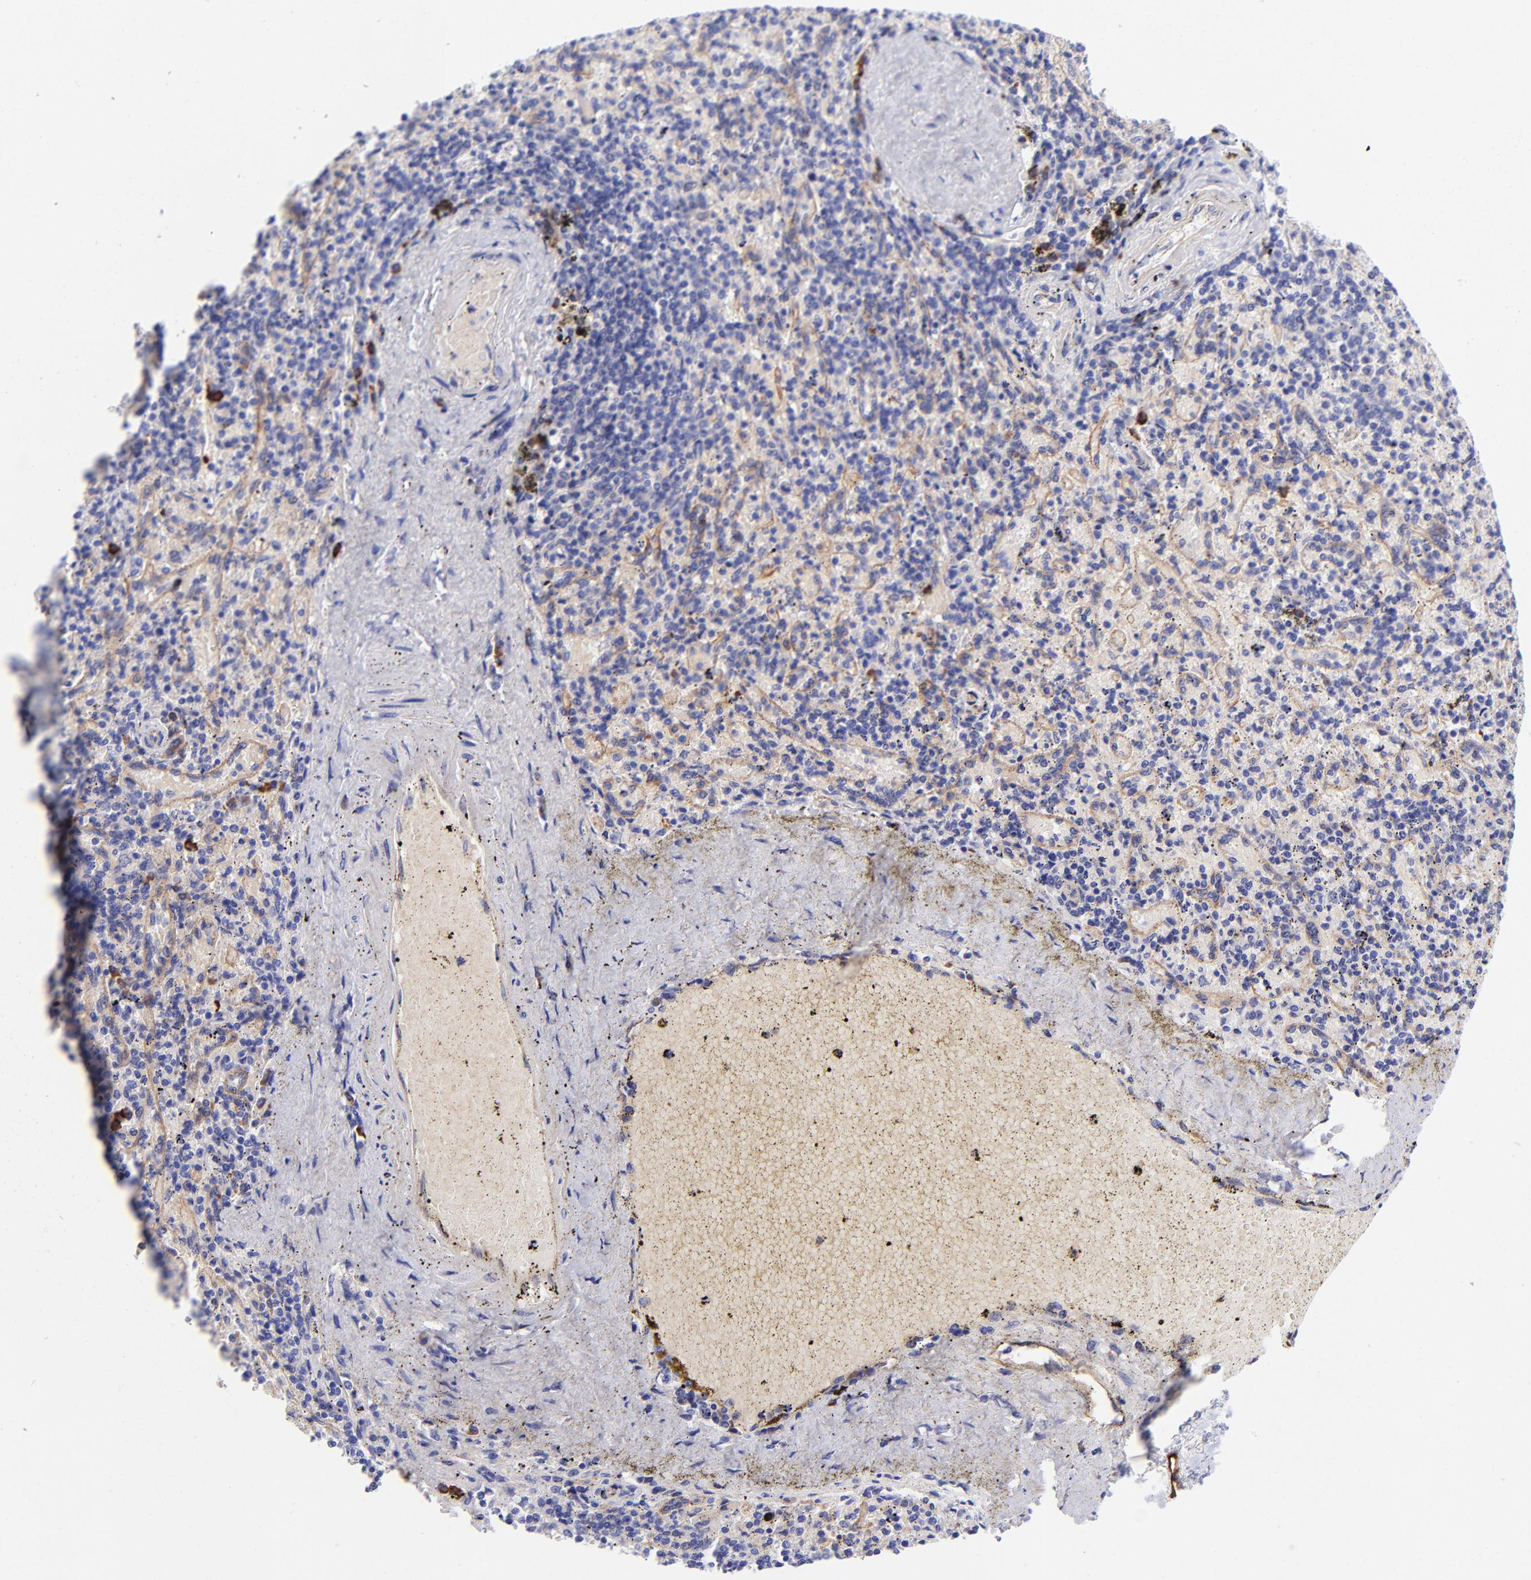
{"staining": {"intensity": "negative", "quantity": "none", "location": "none"}, "tissue": "spleen", "cell_type": "Cells in red pulp", "image_type": "normal", "snomed": [{"axis": "morphology", "description": "Normal tissue, NOS"}, {"axis": "topography", "description": "Spleen"}], "caption": "High power microscopy micrograph of an immunohistochemistry (IHC) photomicrograph of unremarkable spleen, revealing no significant expression in cells in red pulp.", "gene": "PPFIBP1", "patient": {"sex": "female", "age": 43}}